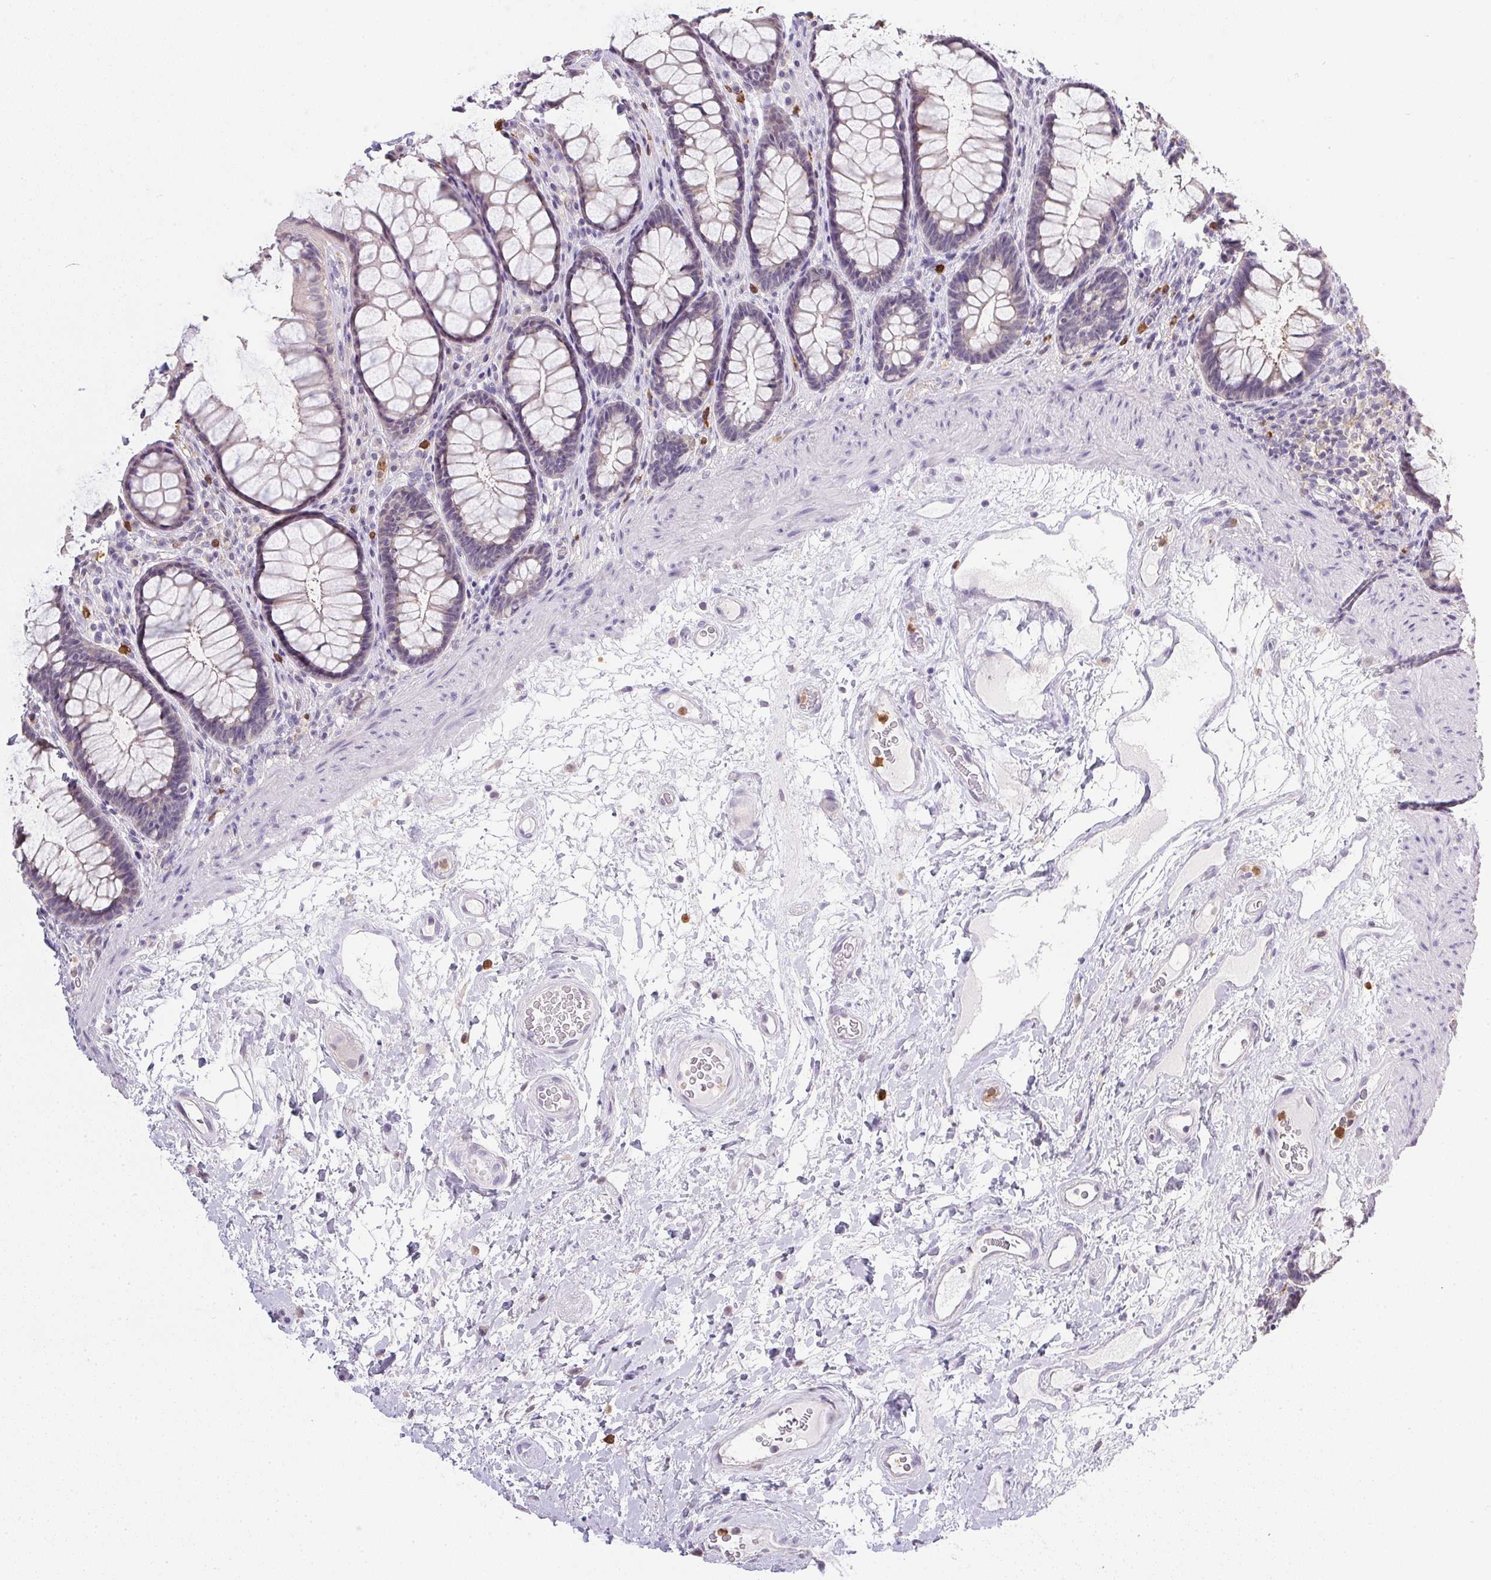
{"staining": {"intensity": "negative", "quantity": "none", "location": "none"}, "tissue": "rectum", "cell_type": "Glandular cells", "image_type": "normal", "snomed": [{"axis": "morphology", "description": "Normal tissue, NOS"}, {"axis": "topography", "description": "Rectum"}], "caption": "High power microscopy image of an immunohistochemistry (IHC) histopathology image of unremarkable rectum, revealing no significant expression in glandular cells. Brightfield microscopy of IHC stained with DAB (3,3'-diaminobenzidine) (brown) and hematoxylin (blue), captured at high magnification.", "gene": "DNAJC5G", "patient": {"sex": "male", "age": 72}}